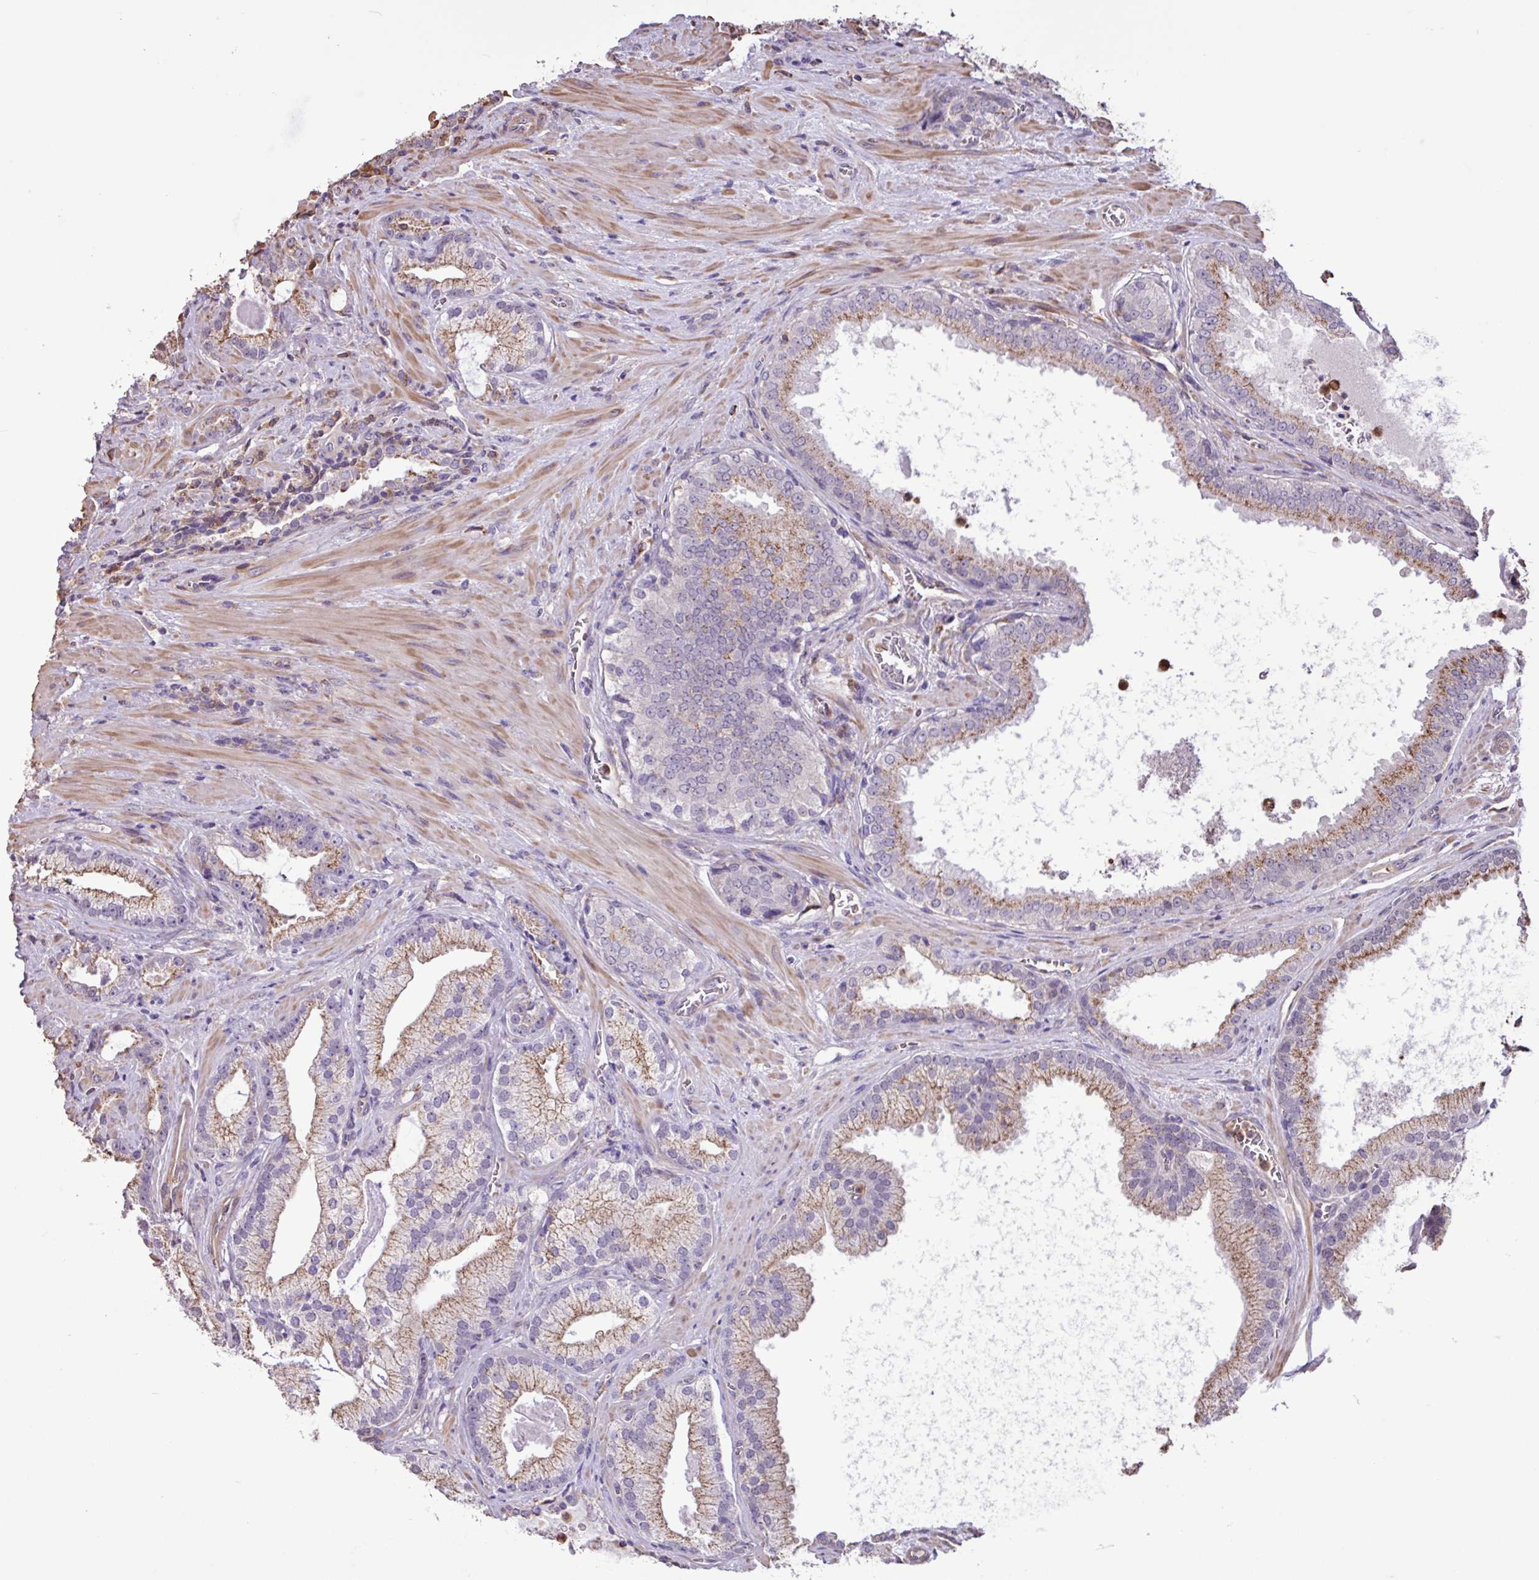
{"staining": {"intensity": "moderate", "quantity": "25%-75%", "location": "cytoplasmic/membranous"}, "tissue": "prostate cancer", "cell_type": "Tumor cells", "image_type": "cancer", "snomed": [{"axis": "morphology", "description": "Adenocarcinoma, High grade"}, {"axis": "topography", "description": "Prostate"}], "caption": "Approximately 25%-75% of tumor cells in human prostate cancer (high-grade adenocarcinoma) reveal moderate cytoplasmic/membranous protein expression as visualized by brown immunohistochemical staining.", "gene": "CHST11", "patient": {"sex": "male", "age": 68}}